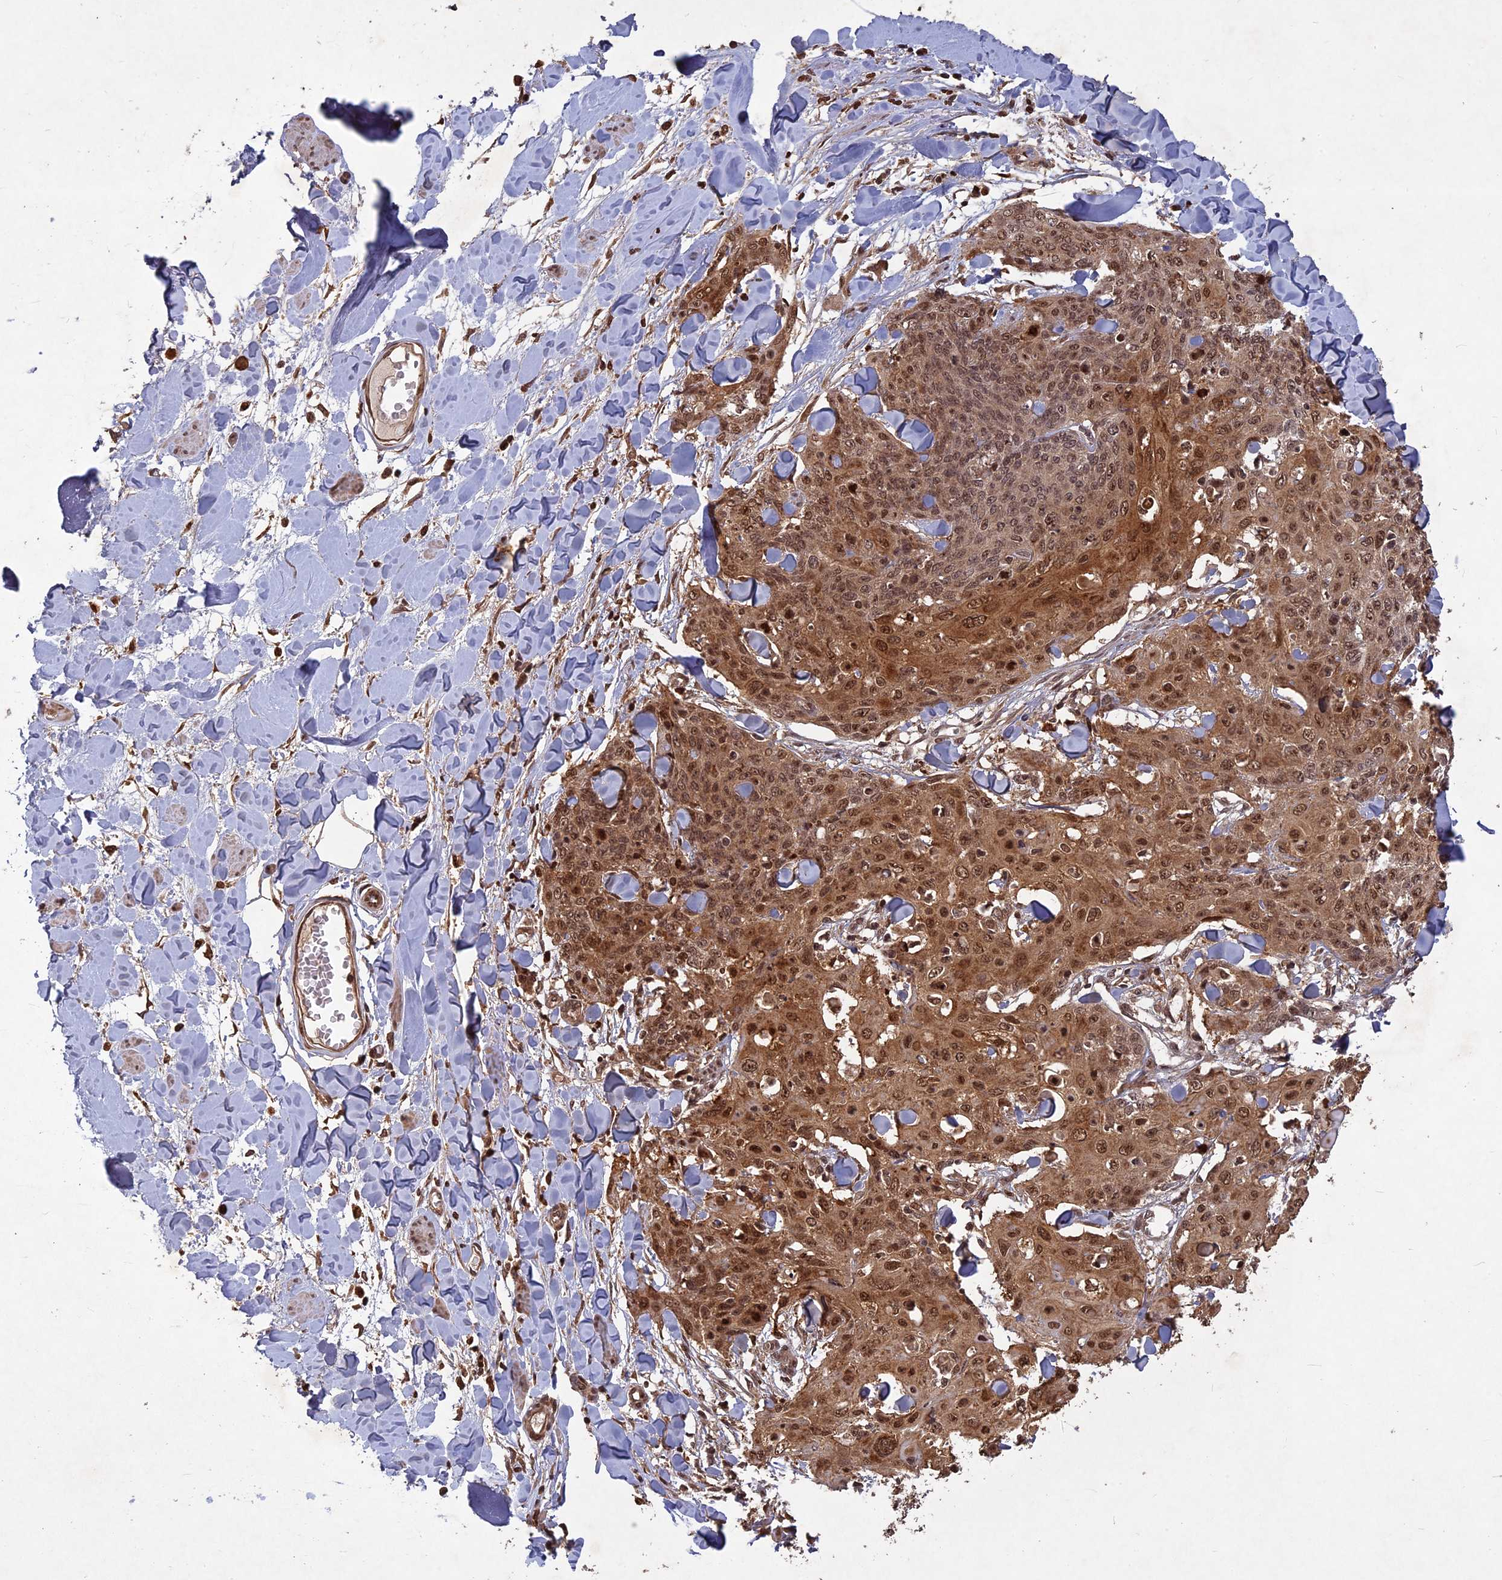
{"staining": {"intensity": "moderate", "quantity": ">75%", "location": "cytoplasmic/membranous,nuclear"}, "tissue": "skin cancer", "cell_type": "Tumor cells", "image_type": "cancer", "snomed": [{"axis": "morphology", "description": "Squamous cell carcinoma, NOS"}, {"axis": "topography", "description": "Skin"}, {"axis": "topography", "description": "Vulva"}], "caption": "Immunohistochemical staining of skin cancer (squamous cell carcinoma) exhibits moderate cytoplasmic/membranous and nuclear protein staining in about >75% of tumor cells.", "gene": "SRMS", "patient": {"sex": "female", "age": 85}}